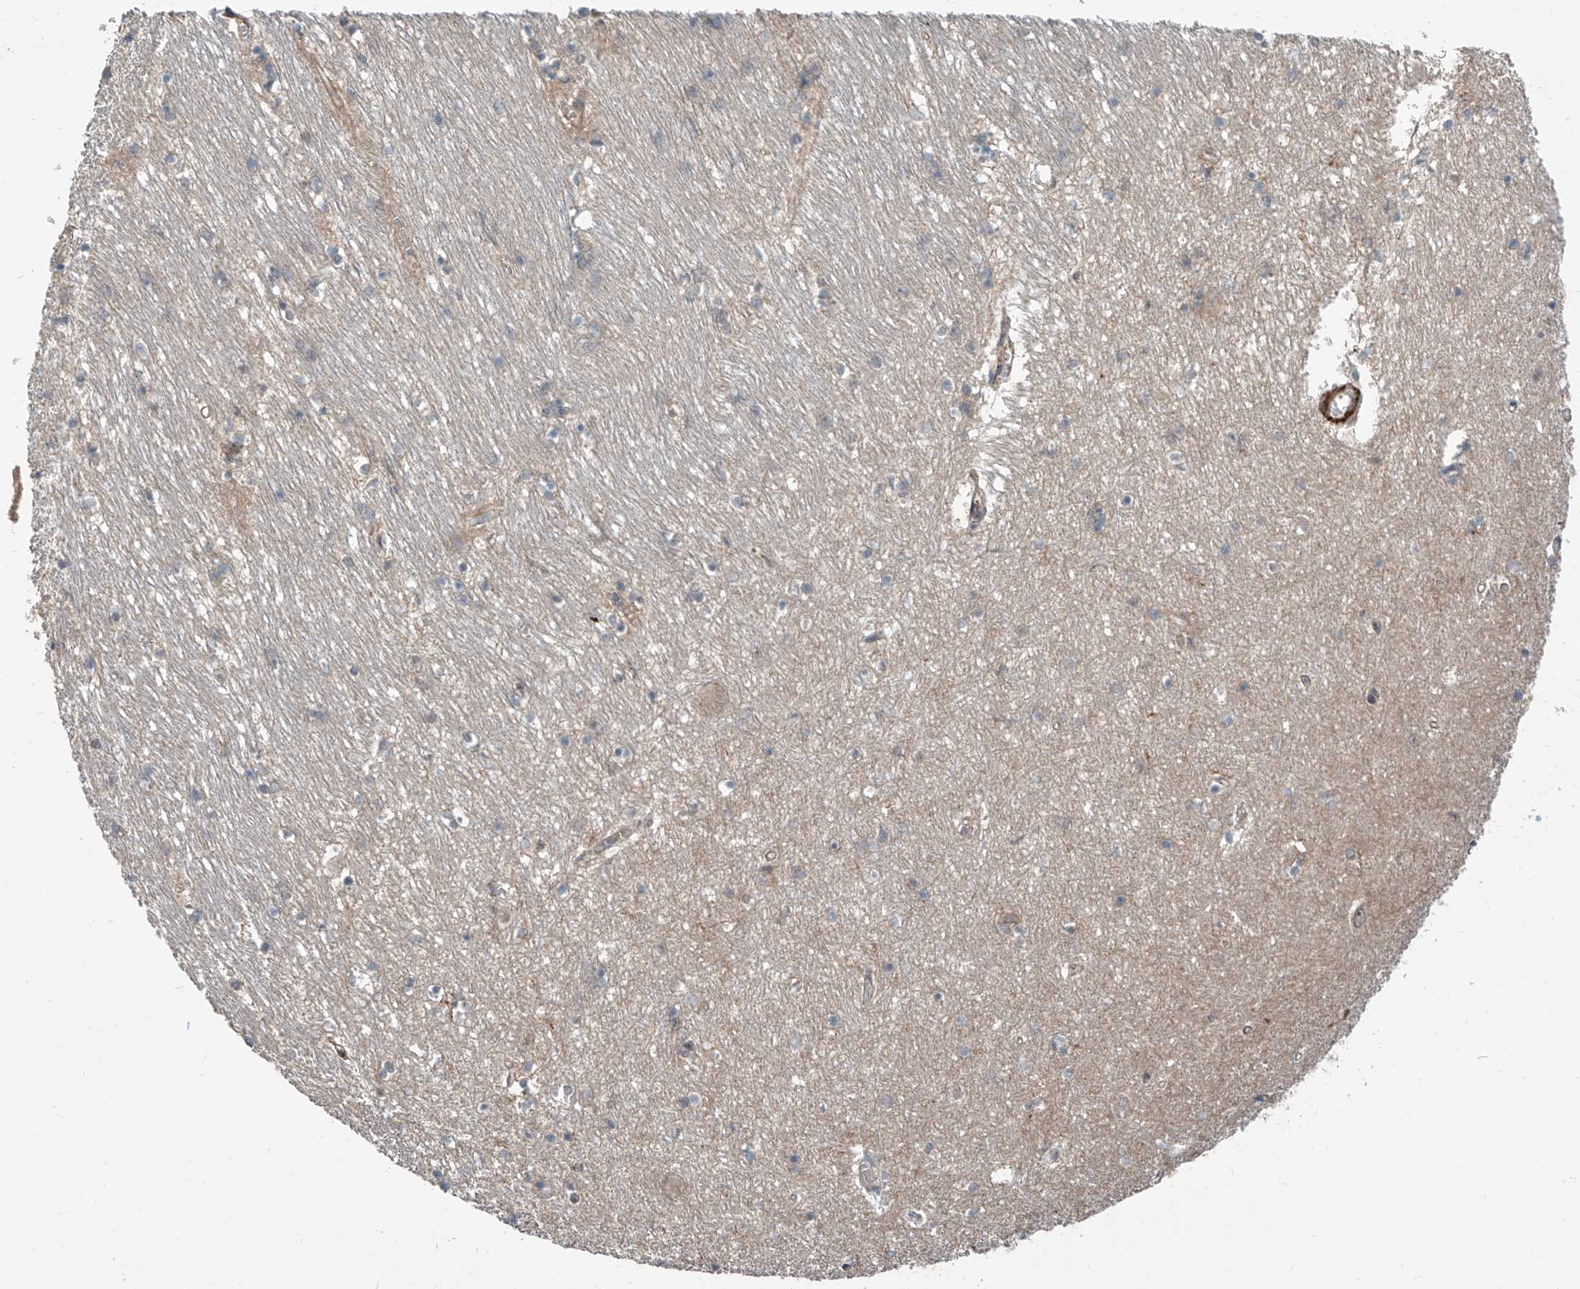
{"staining": {"intensity": "negative", "quantity": "none", "location": "none"}, "tissue": "hippocampus", "cell_type": "Glial cells", "image_type": "normal", "snomed": [{"axis": "morphology", "description": "Normal tissue, NOS"}, {"axis": "topography", "description": "Hippocampus"}], "caption": "IHC micrograph of normal hippocampus: human hippocampus stained with DAB exhibits no significant protein staining in glial cells.", "gene": "SDE2", "patient": {"sex": "male", "age": 70}}